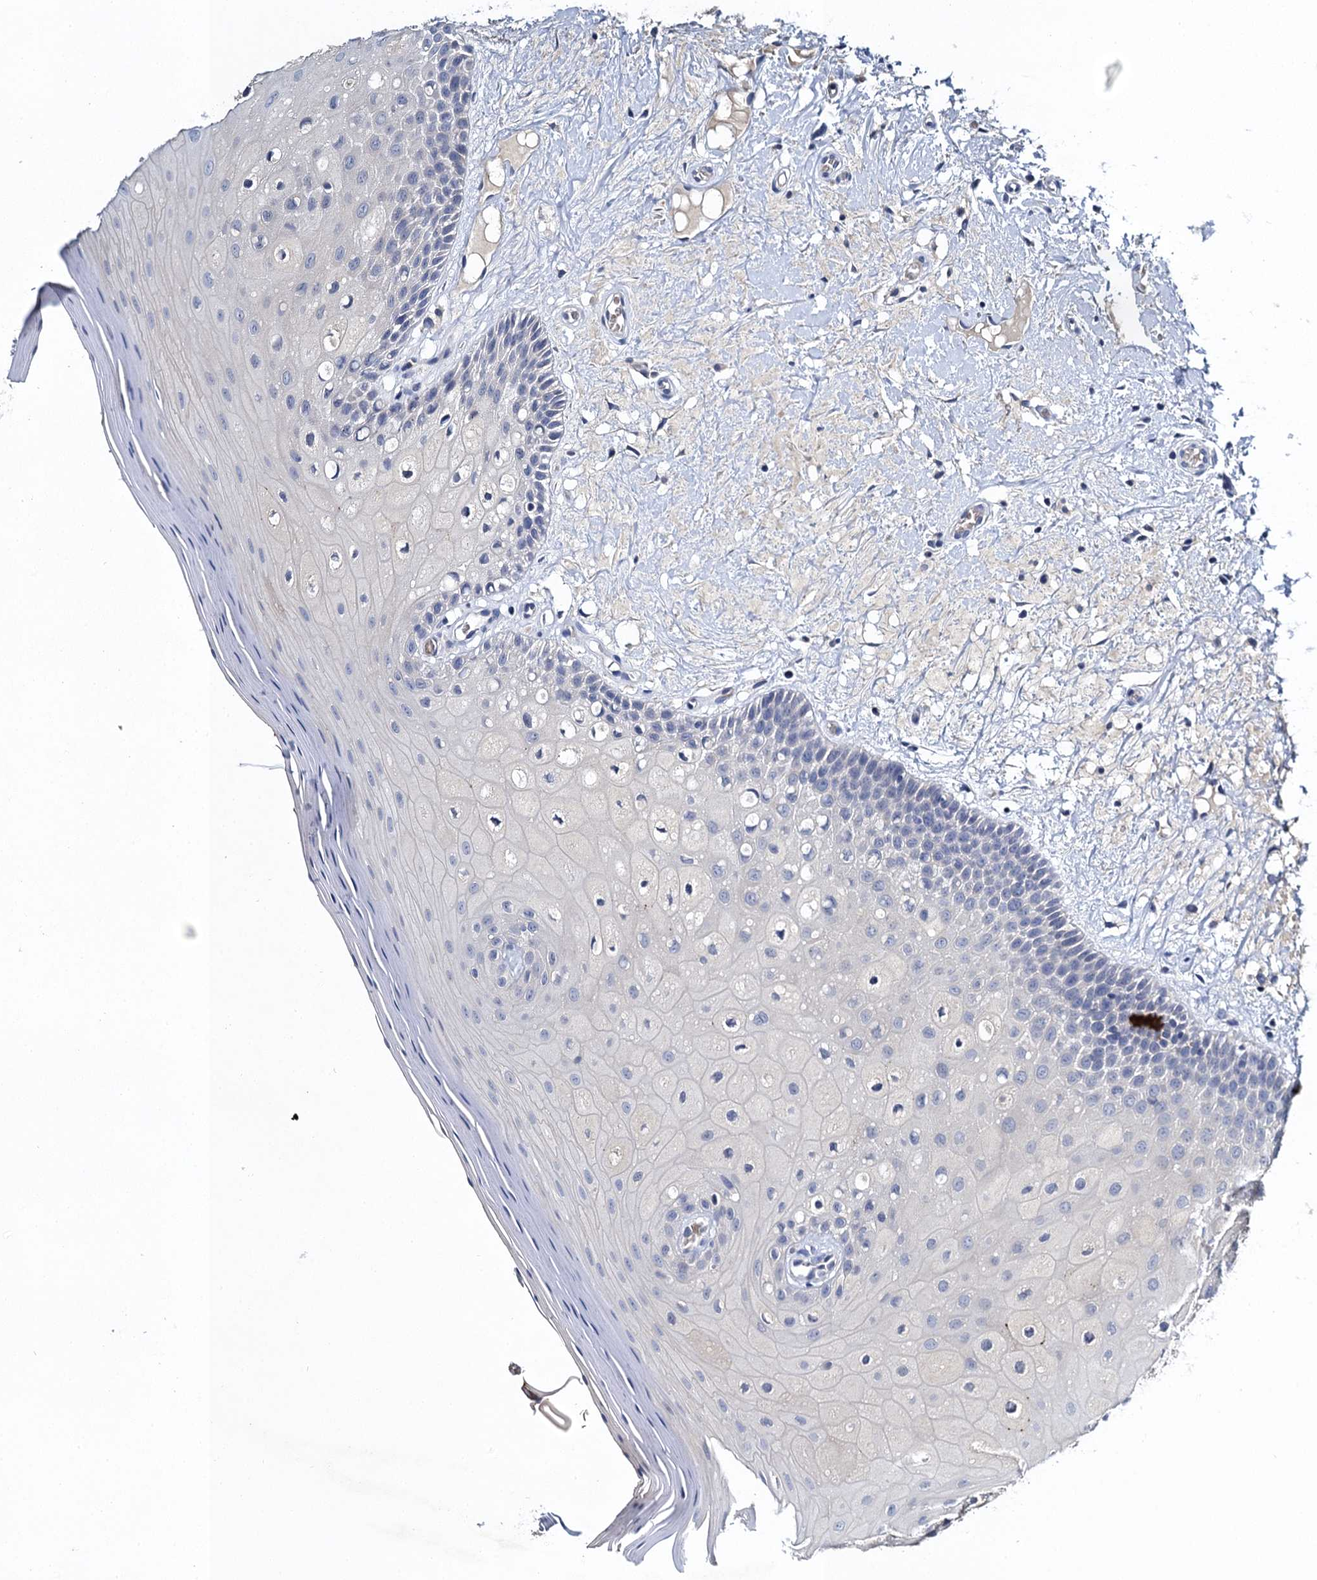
{"staining": {"intensity": "negative", "quantity": "none", "location": "none"}, "tissue": "oral mucosa", "cell_type": "Squamous epithelial cells", "image_type": "normal", "snomed": [{"axis": "morphology", "description": "Normal tissue, NOS"}, {"axis": "topography", "description": "Oral tissue"}, {"axis": "topography", "description": "Tounge, NOS"}], "caption": "Squamous epithelial cells show no significant protein expression in unremarkable oral mucosa. (Immunohistochemistry, brightfield microscopy, high magnification).", "gene": "SLC11A2", "patient": {"sex": "male", "age": 47}}